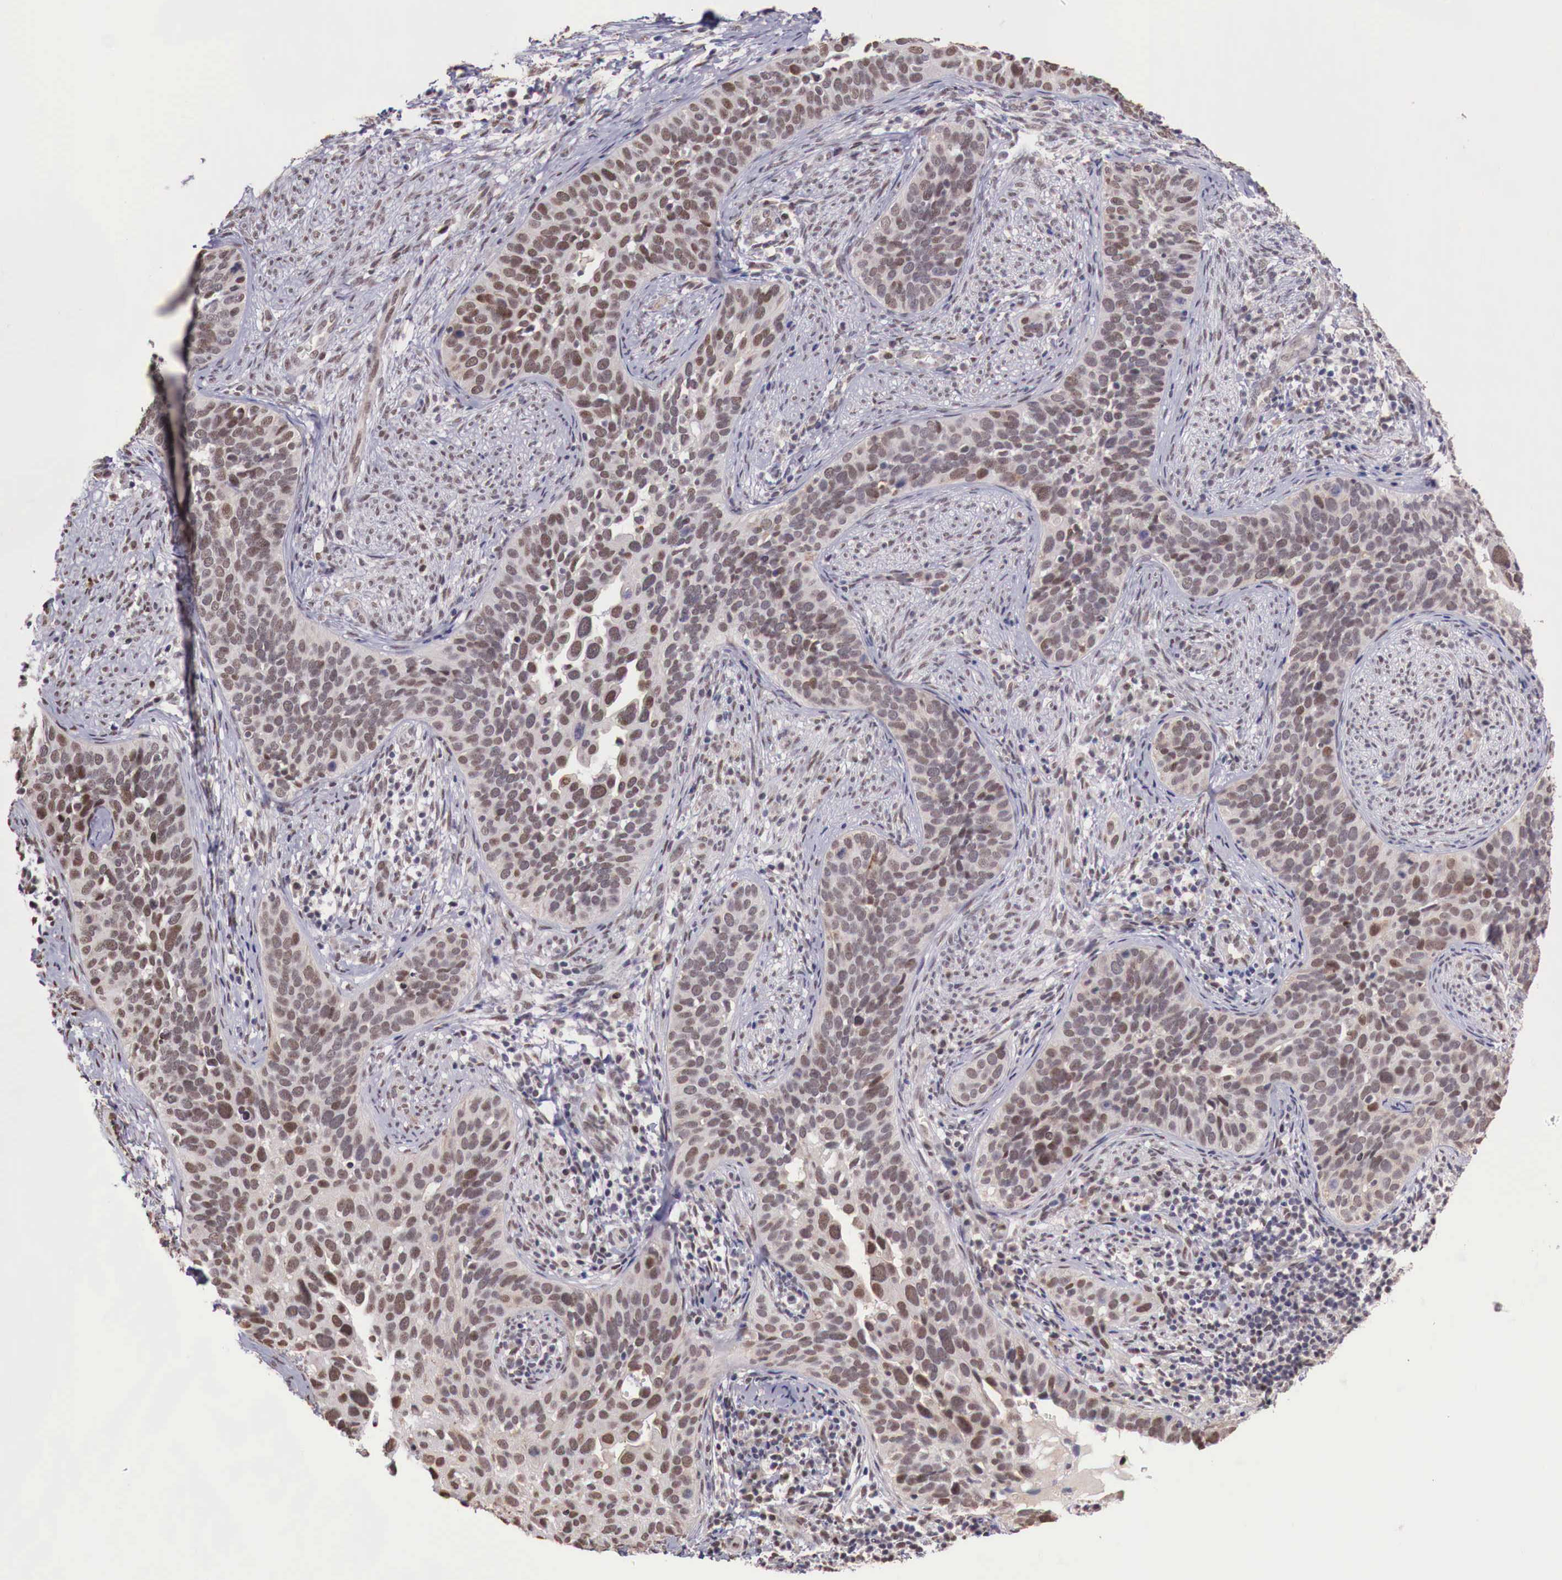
{"staining": {"intensity": "moderate", "quantity": ">75%", "location": "cytoplasmic/membranous,nuclear"}, "tissue": "cervical cancer", "cell_type": "Tumor cells", "image_type": "cancer", "snomed": [{"axis": "morphology", "description": "Squamous cell carcinoma, NOS"}, {"axis": "topography", "description": "Cervix"}], "caption": "Cervical cancer stained for a protein (brown) displays moderate cytoplasmic/membranous and nuclear positive expression in approximately >75% of tumor cells.", "gene": "FOXP2", "patient": {"sex": "female", "age": 31}}